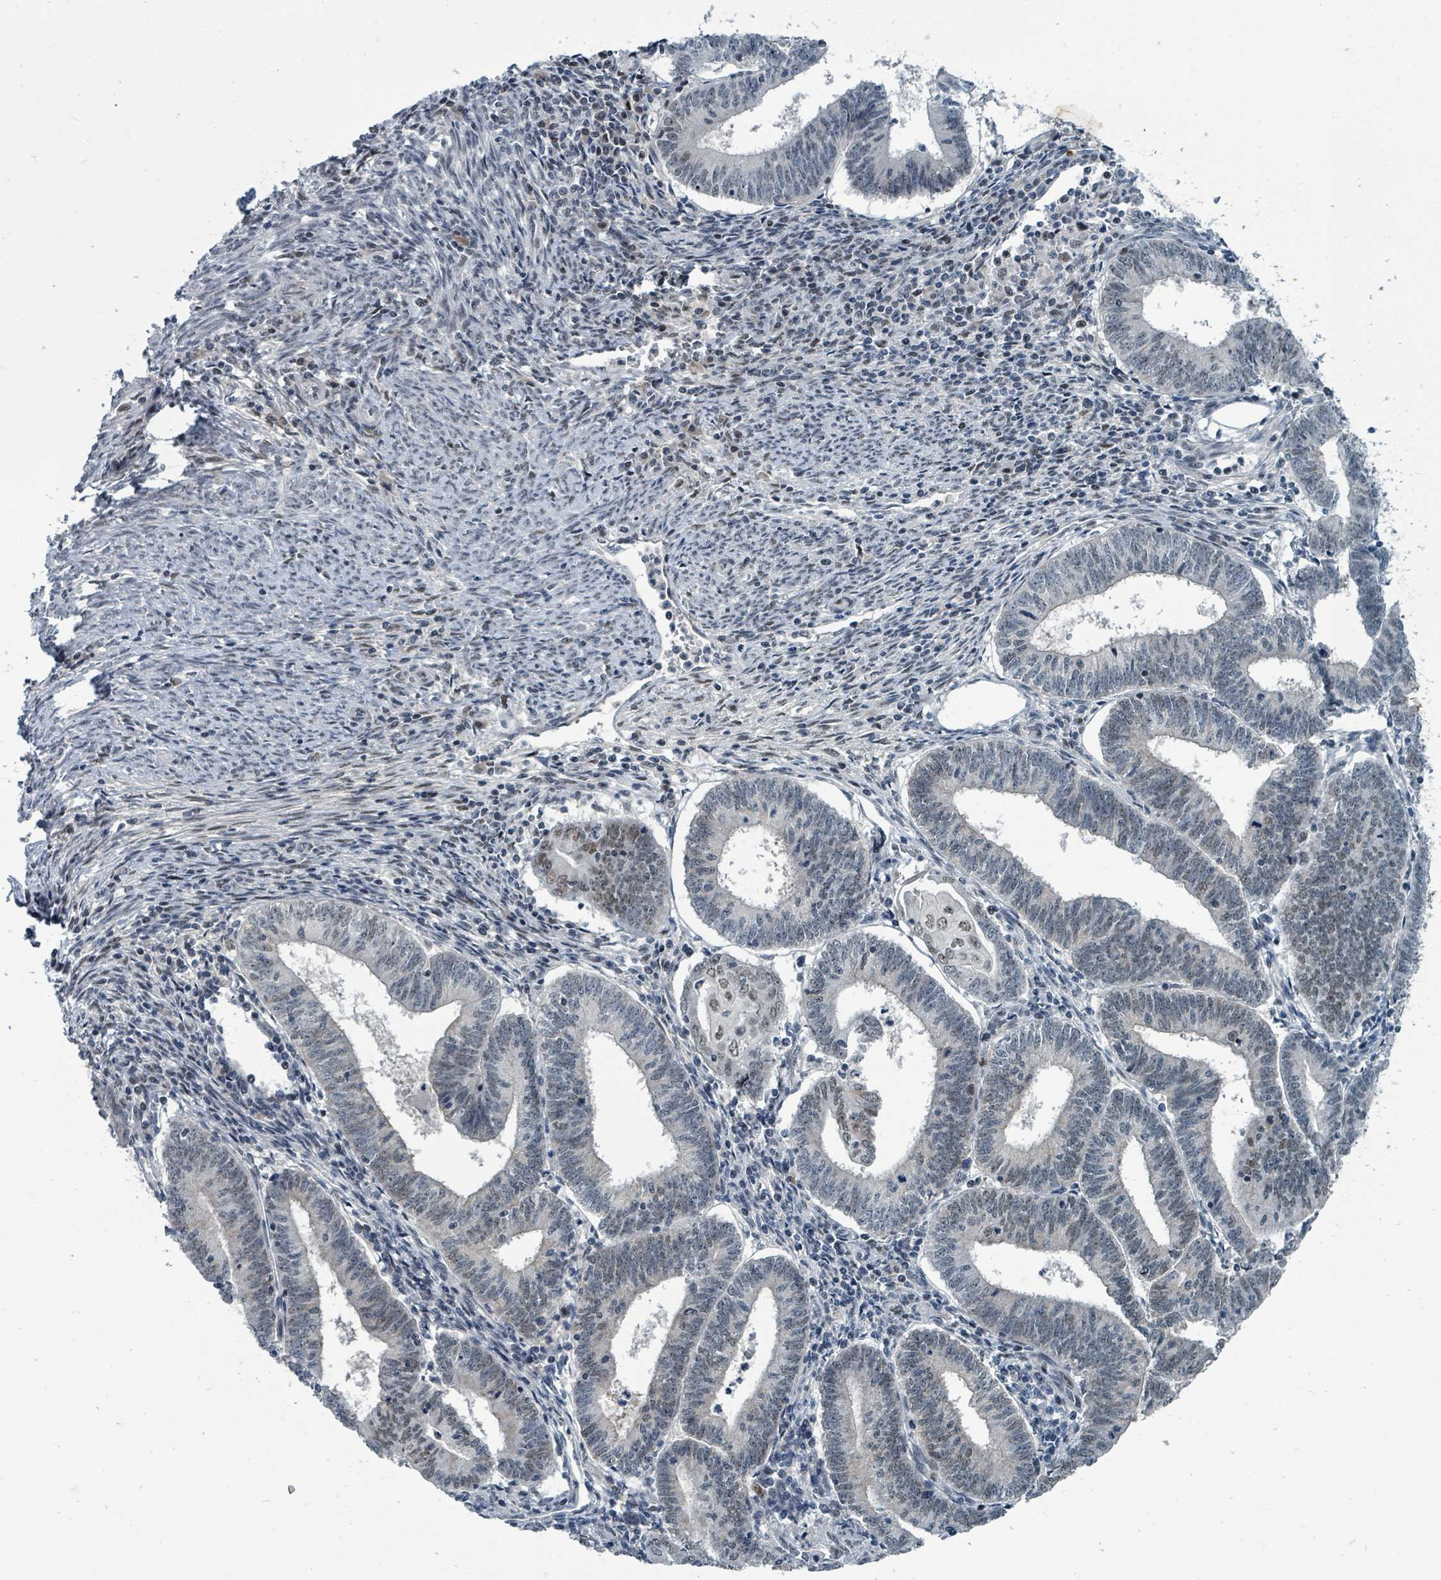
{"staining": {"intensity": "weak", "quantity": "25%-75%", "location": "nuclear"}, "tissue": "endometrial cancer", "cell_type": "Tumor cells", "image_type": "cancer", "snomed": [{"axis": "morphology", "description": "Adenocarcinoma, NOS"}, {"axis": "topography", "description": "Endometrium"}], "caption": "Immunohistochemical staining of endometrial cancer shows low levels of weak nuclear protein staining in approximately 25%-75% of tumor cells. (brown staining indicates protein expression, while blue staining denotes nuclei).", "gene": "UCK1", "patient": {"sex": "female", "age": 60}}